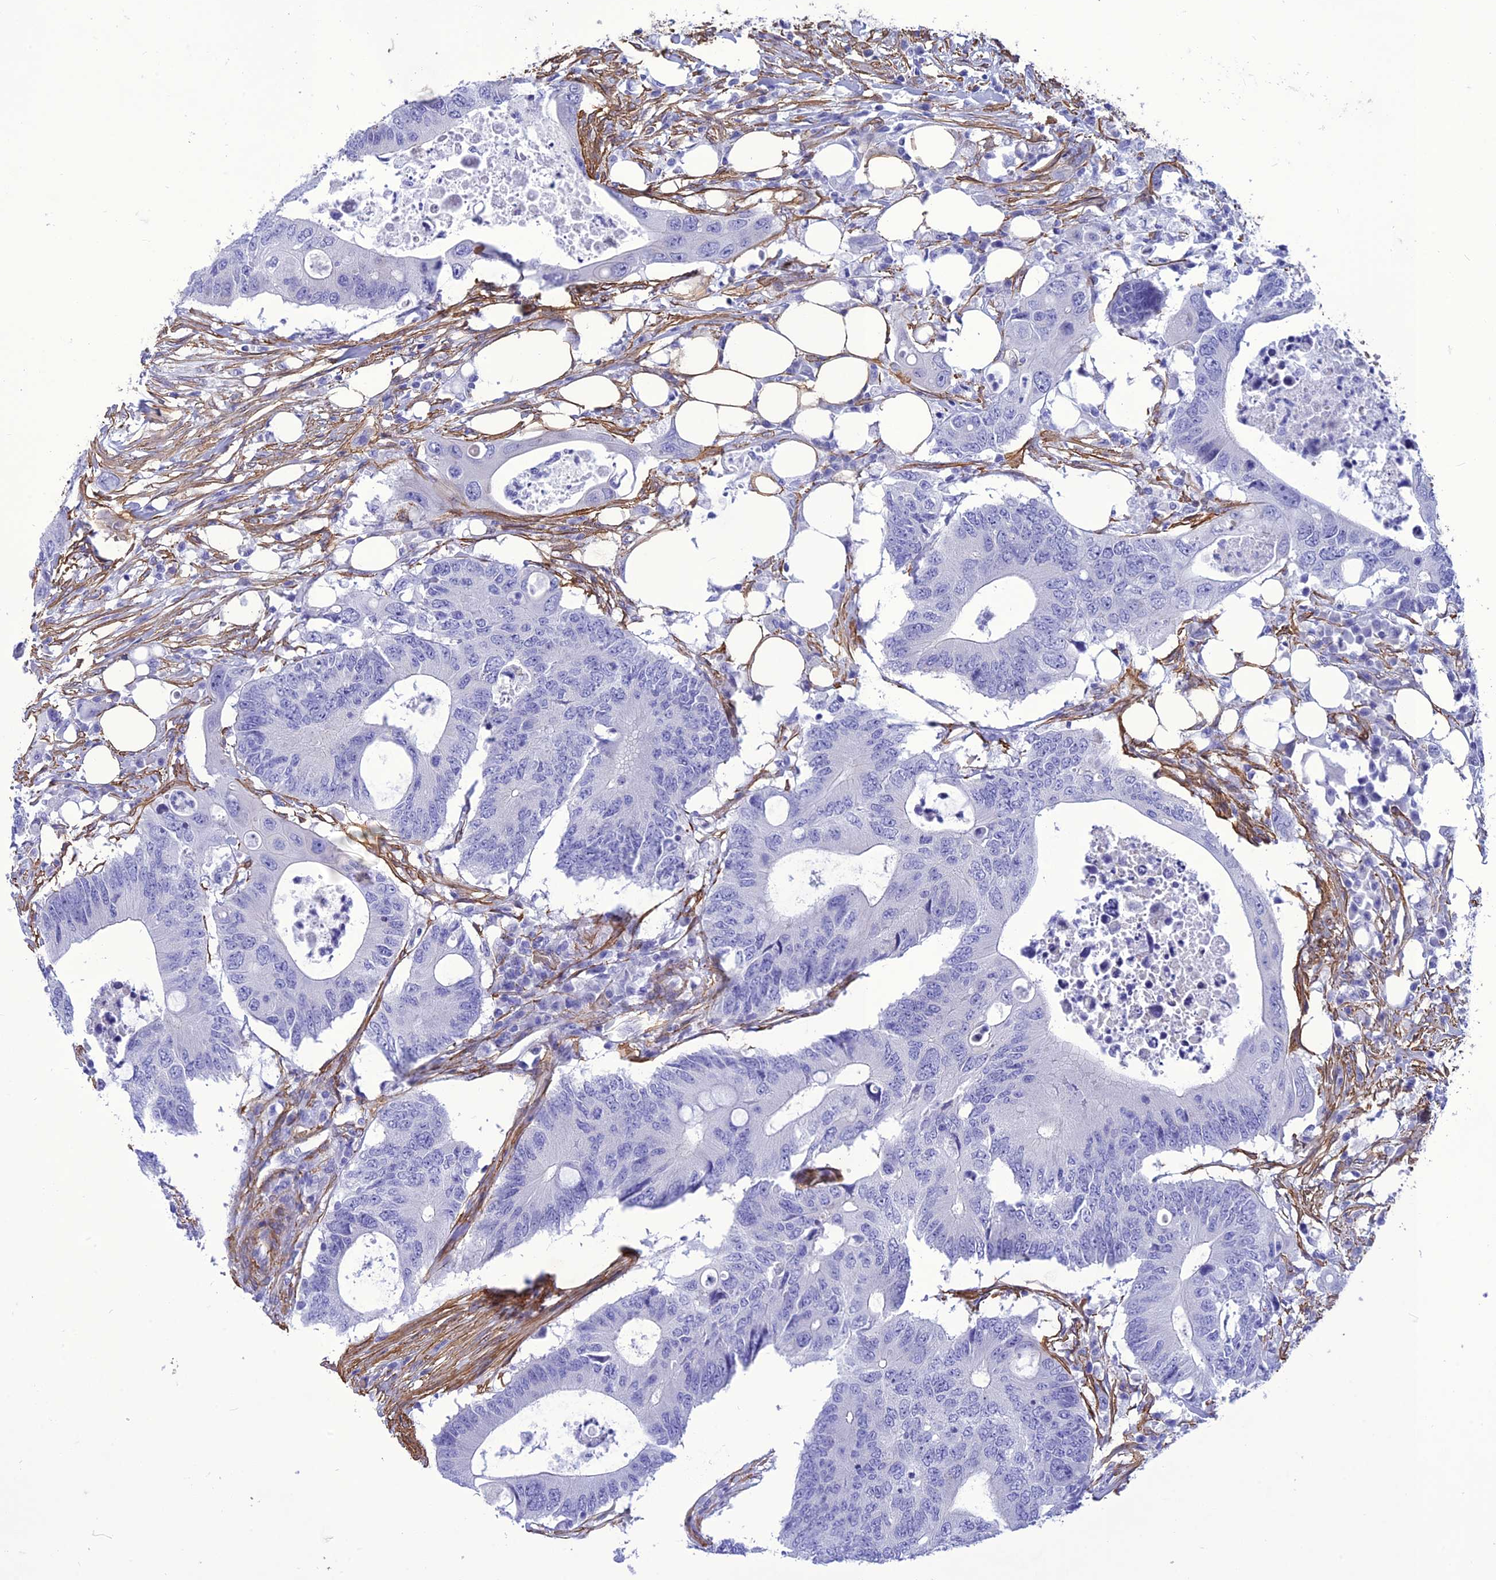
{"staining": {"intensity": "negative", "quantity": "none", "location": "none"}, "tissue": "colorectal cancer", "cell_type": "Tumor cells", "image_type": "cancer", "snomed": [{"axis": "morphology", "description": "Adenocarcinoma, NOS"}, {"axis": "topography", "description": "Colon"}], "caption": "Colorectal cancer (adenocarcinoma) stained for a protein using IHC demonstrates no expression tumor cells.", "gene": "NKD1", "patient": {"sex": "male", "age": 71}}